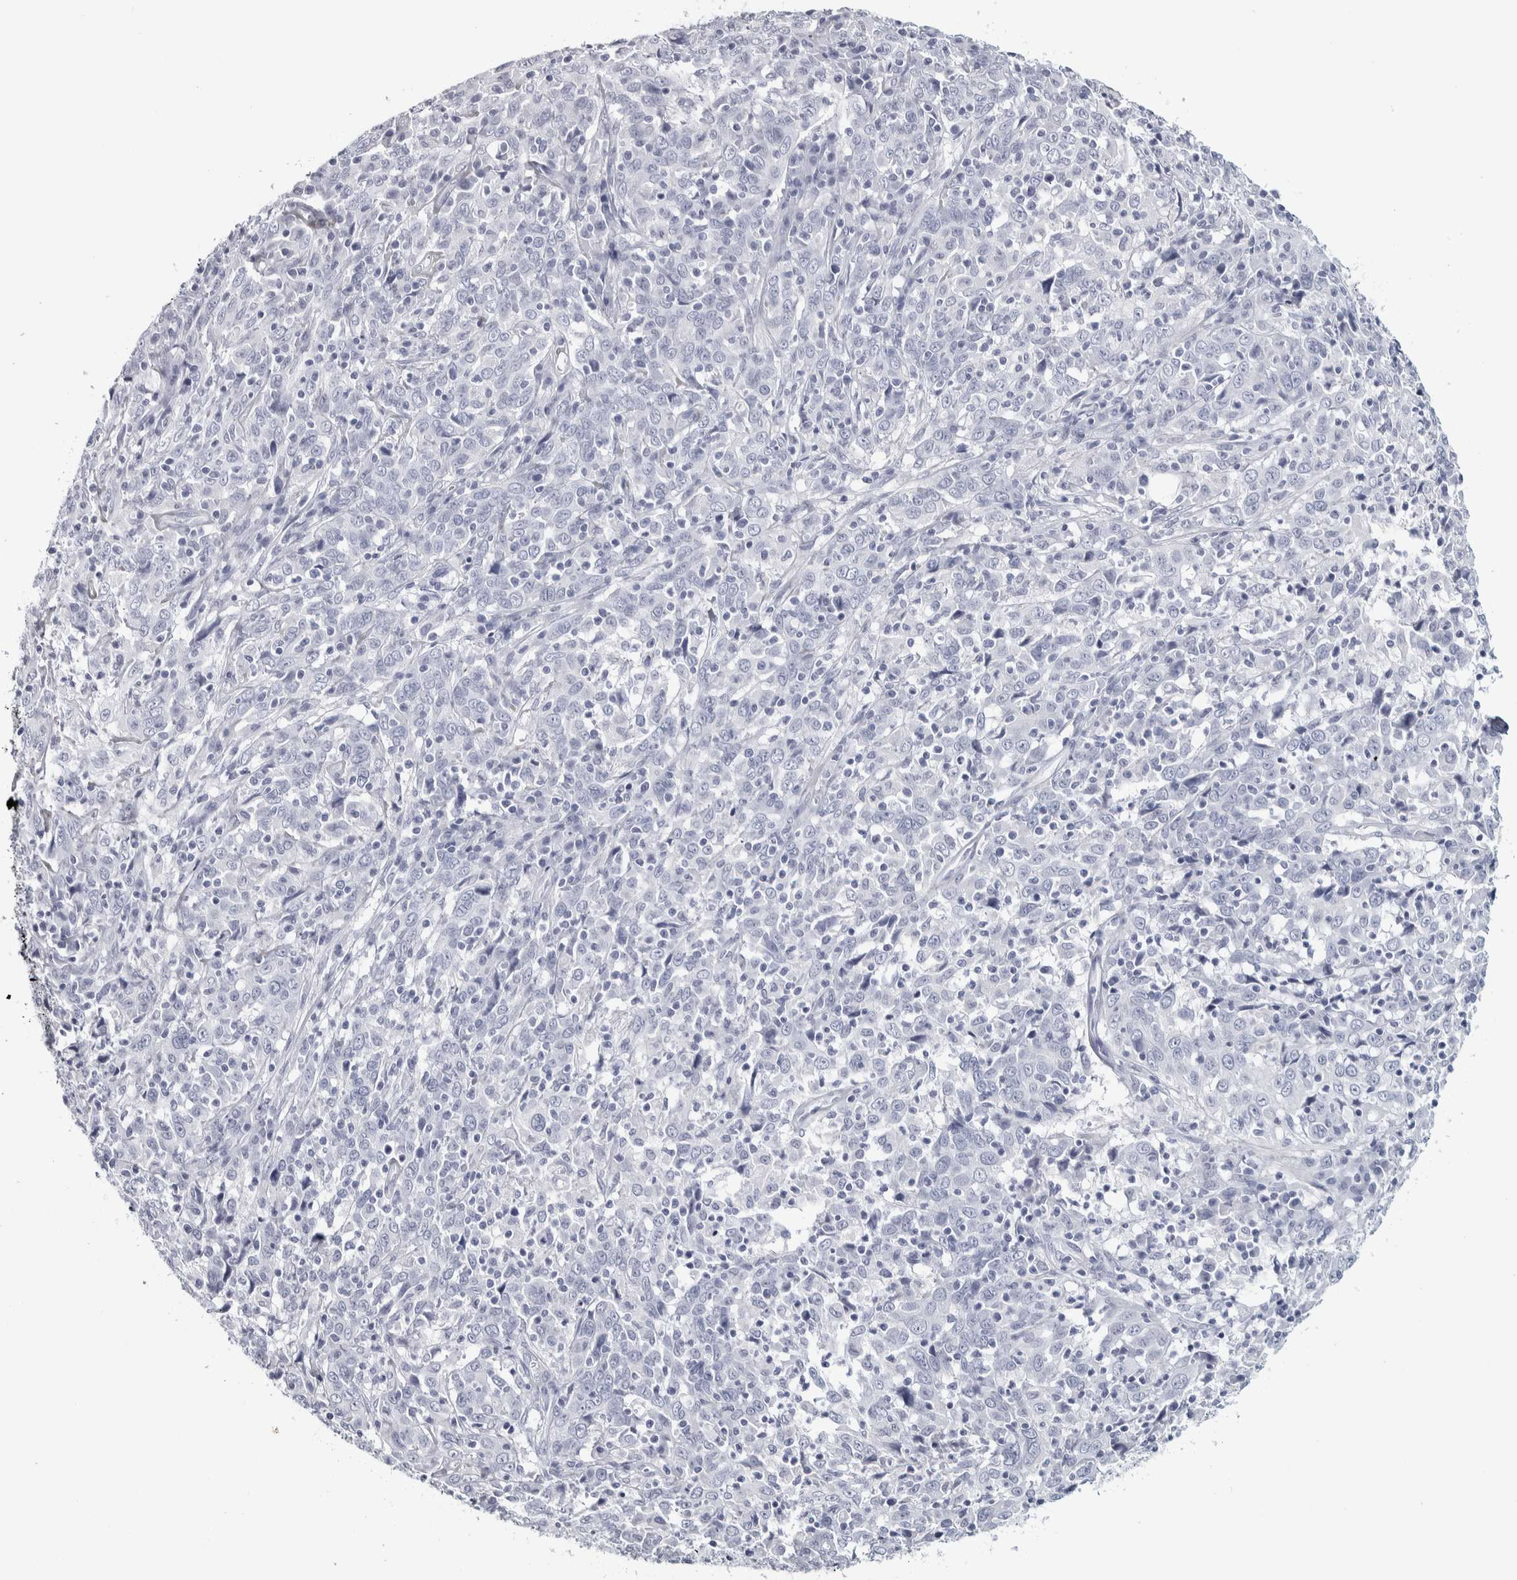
{"staining": {"intensity": "negative", "quantity": "none", "location": "none"}, "tissue": "cervical cancer", "cell_type": "Tumor cells", "image_type": "cancer", "snomed": [{"axis": "morphology", "description": "Squamous cell carcinoma, NOS"}, {"axis": "topography", "description": "Cervix"}], "caption": "Immunohistochemical staining of squamous cell carcinoma (cervical) reveals no significant positivity in tumor cells.", "gene": "NECAB1", "patient": {"sex": "female", "age": 46}}